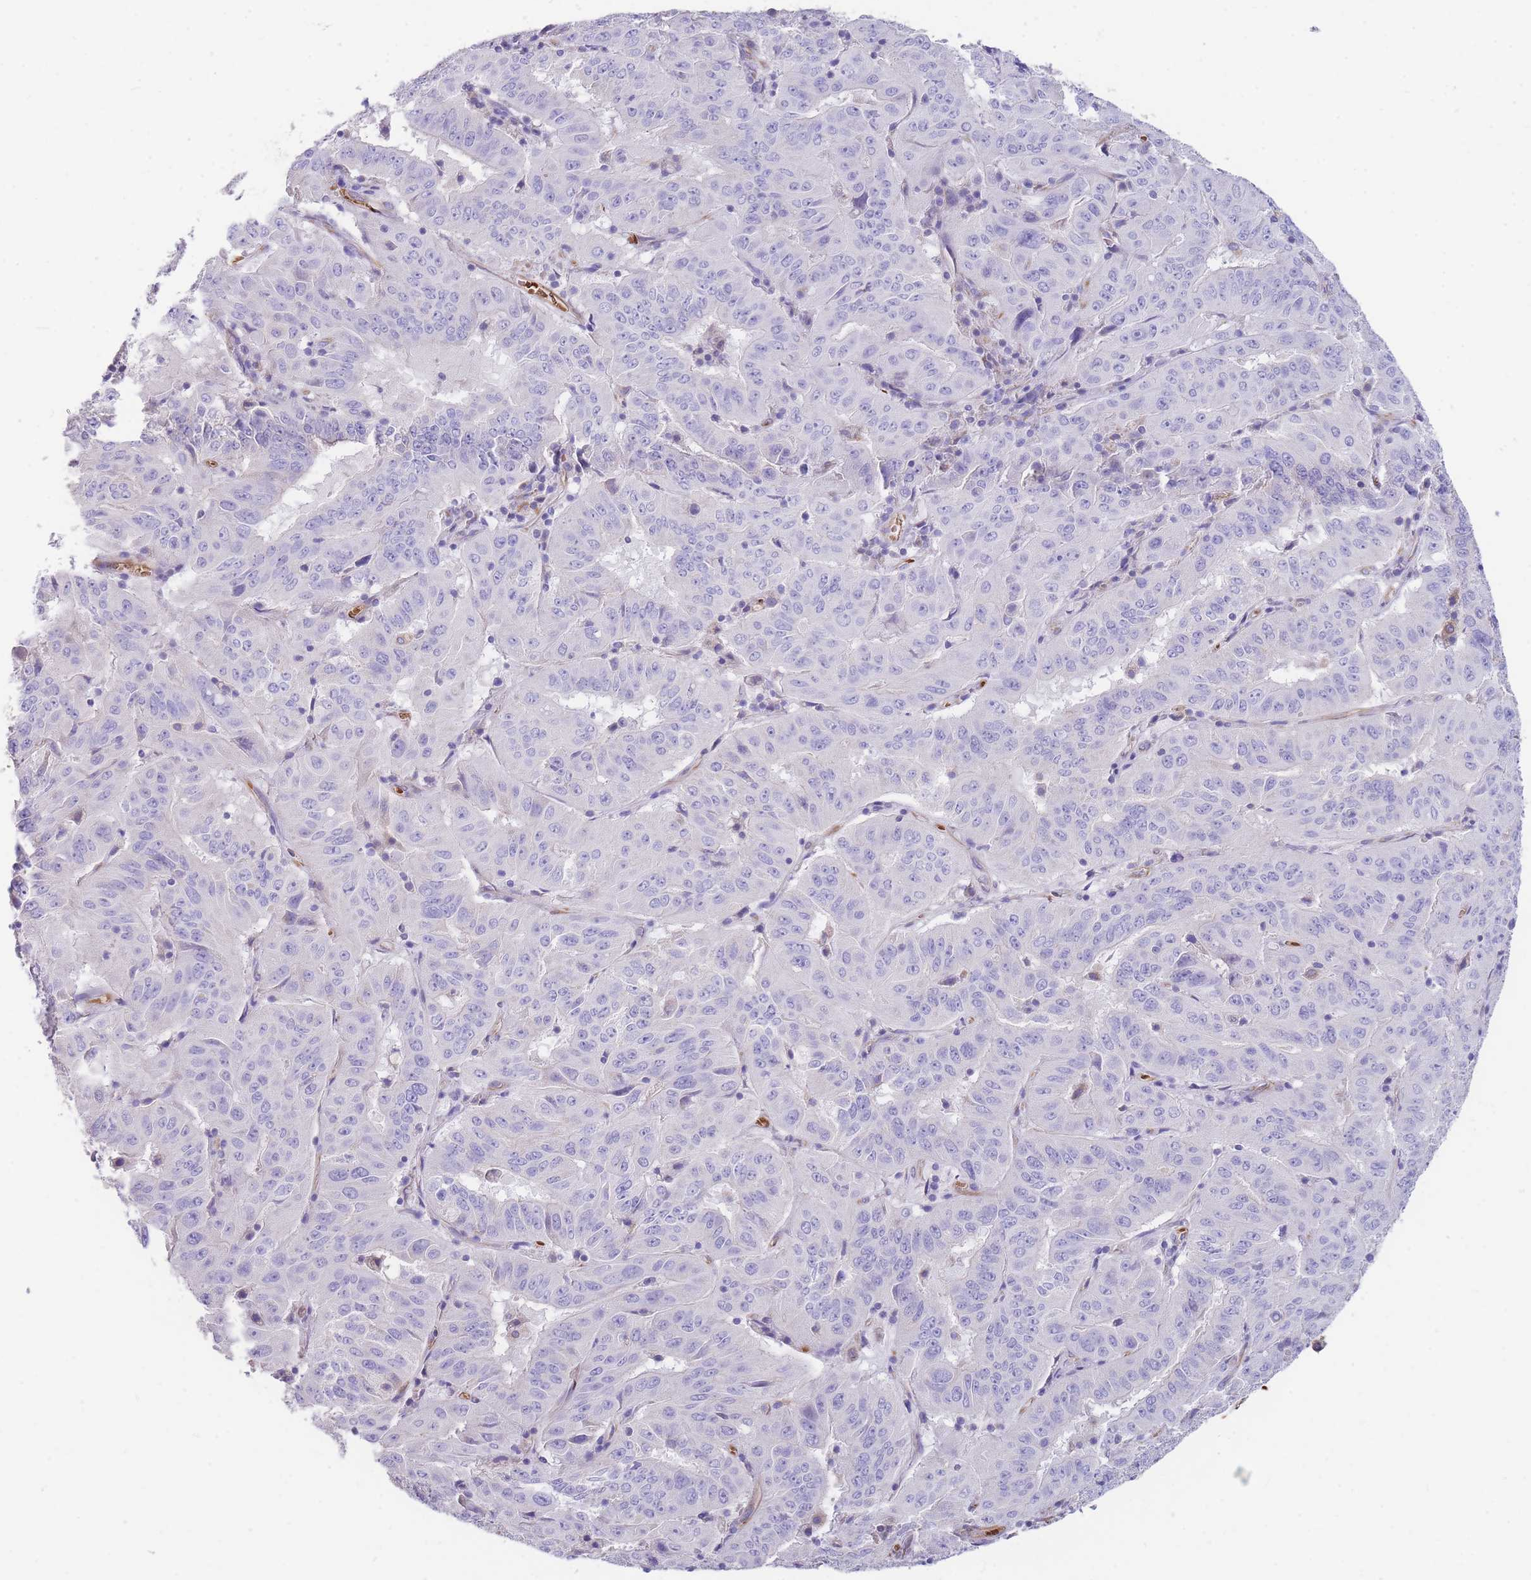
{"staining": {"intensity": "negative", "quantity": "none", "location": "none"}, "tissue": "pancreatic cancer", "cell_type": "Tumor cells", "image_type": "cancer", "snomed": [{"axis": "morphology", "description": "Adenocarcinoma, NOS"}, {"axis": "topography", "description": "Pancreas"}], "caption": "This is a micrograph of immunohistochemistry (IHC) staining of pancreatic adenocarcinoma, which shows no positivity in tumor cells.", "gene": "ANKRD53", "patient": {"sex": "male", "age": 63}}